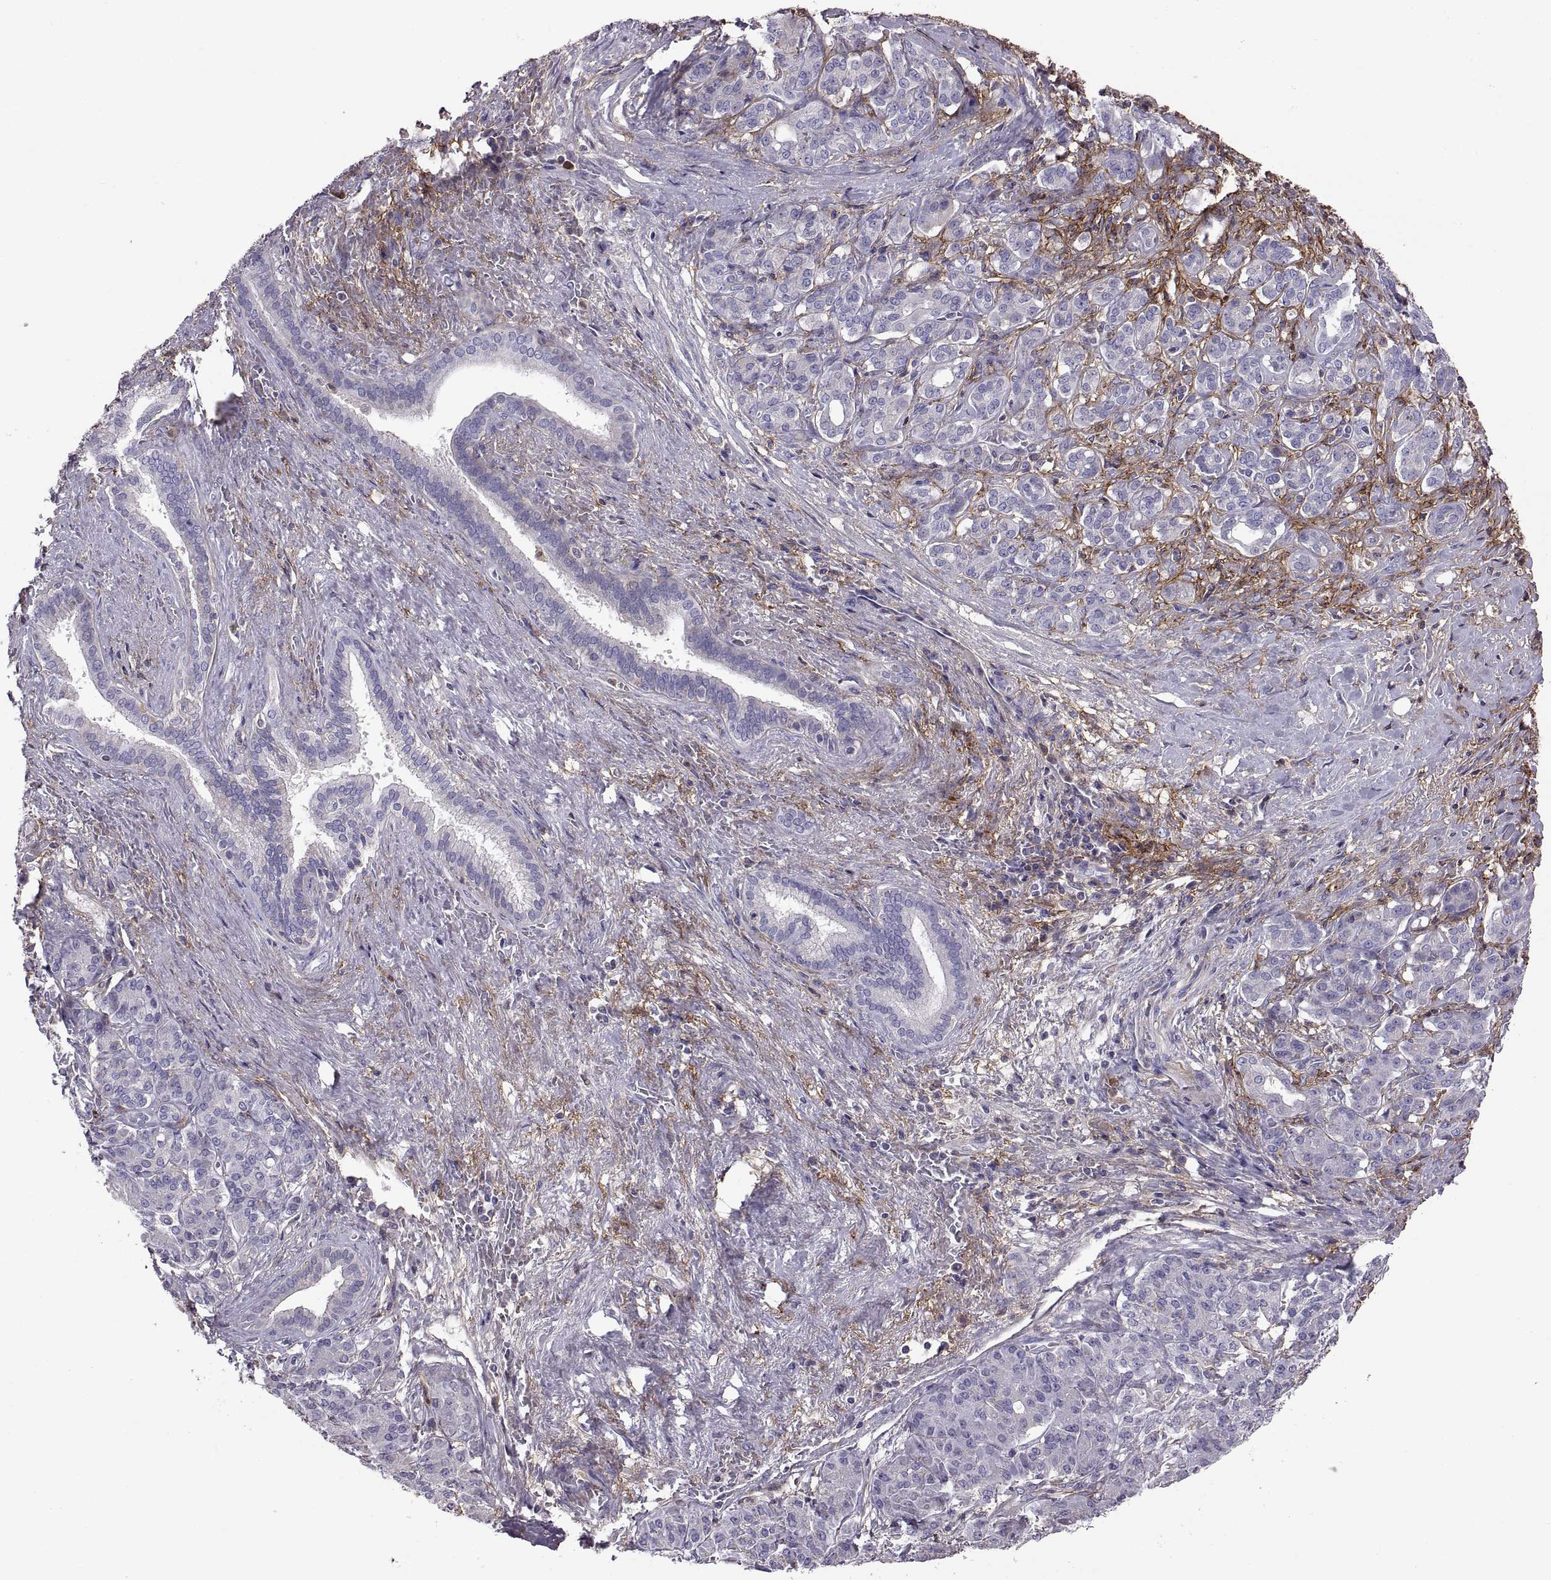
{"staining": {"intensity": "negative", "quantity": "none", "location": "none"}, "tissue": "pancreatic cancer", "cell_type": "Tumor cells", "image_type": "cancer", "snomed": [{"axis": "morphology", "description": "Normal tissue, NOS"}, {"axis": "morphology", "description": "Inflammation, NOS"}, {"axis": "morphology", "description": "Adenocarcinoma, NOS"}, {"axis": "topography", "description": "Pancreas"}], "caption": "Pancreatic cancer (adenocarcinoma) was stained to show a protein in brown. There is no significant expression in tumor cells. (DAB (3,3'-diaminobenzidine) immunohistochemistry, high magnification).", "gene": "EMILIN2", "patient": {"sex": "male", "age": 57}}